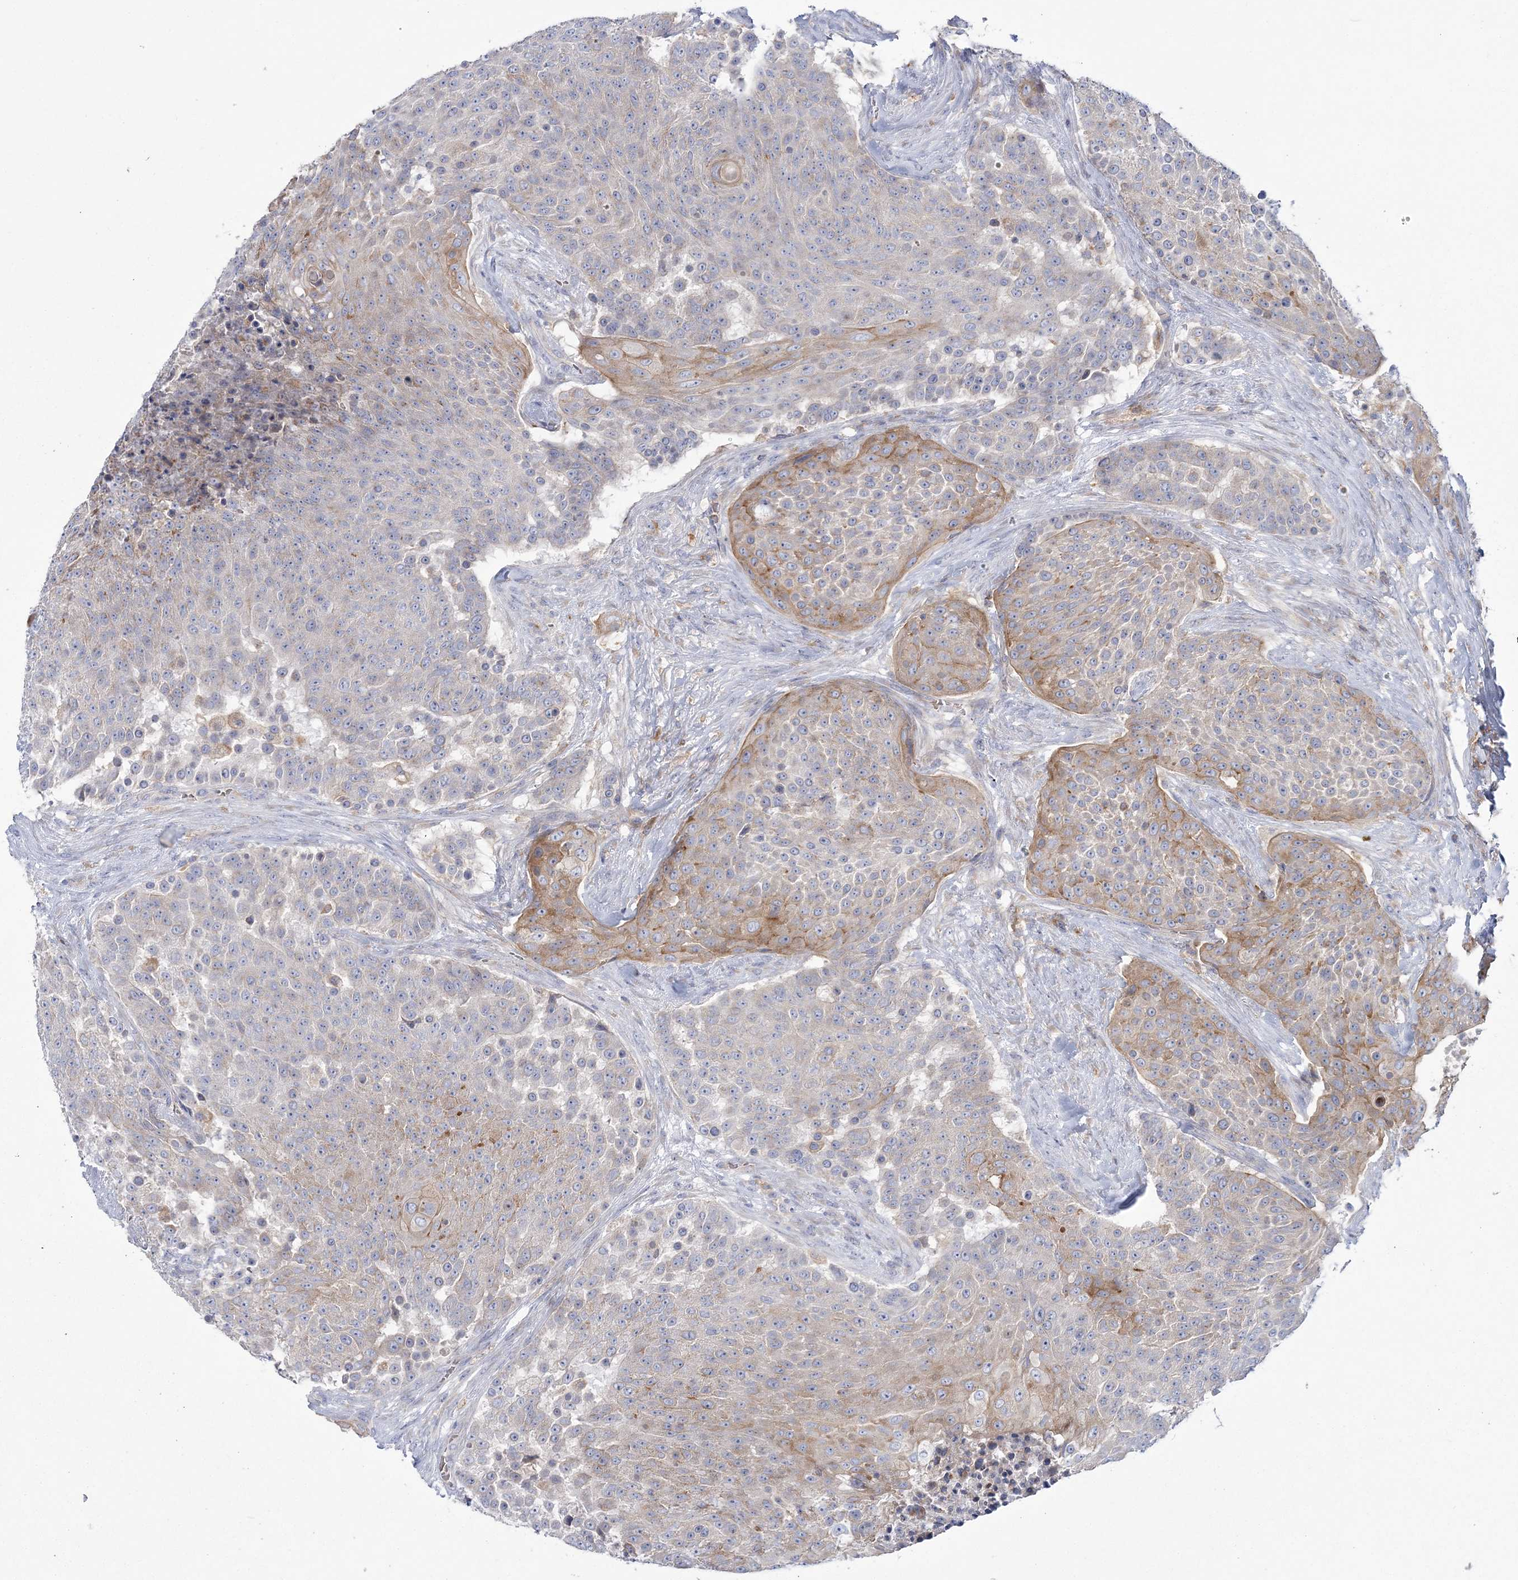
{"staining": {"intensity": "moderate", "quantity": "<25%", "location": "cytoplasmic/membranous"}, "tissue": "urothelial cancer", "cell_type": "Tumor cells", "image_type": "cancer", "snomed": [{"axis": "morphology", "description": "Urothelial carcinoma, High grade"}, {"axis": "topography", "description": "Urinary bladder"}], "caption": "Urothelial cancer tissue shows moderate cytoplasmic/membranous expression in approximately <25% of tumor cells, visualized by immunohistochemistry.", "gene": "ATP11B", "patient": {"sex": "female", "age": 63}}